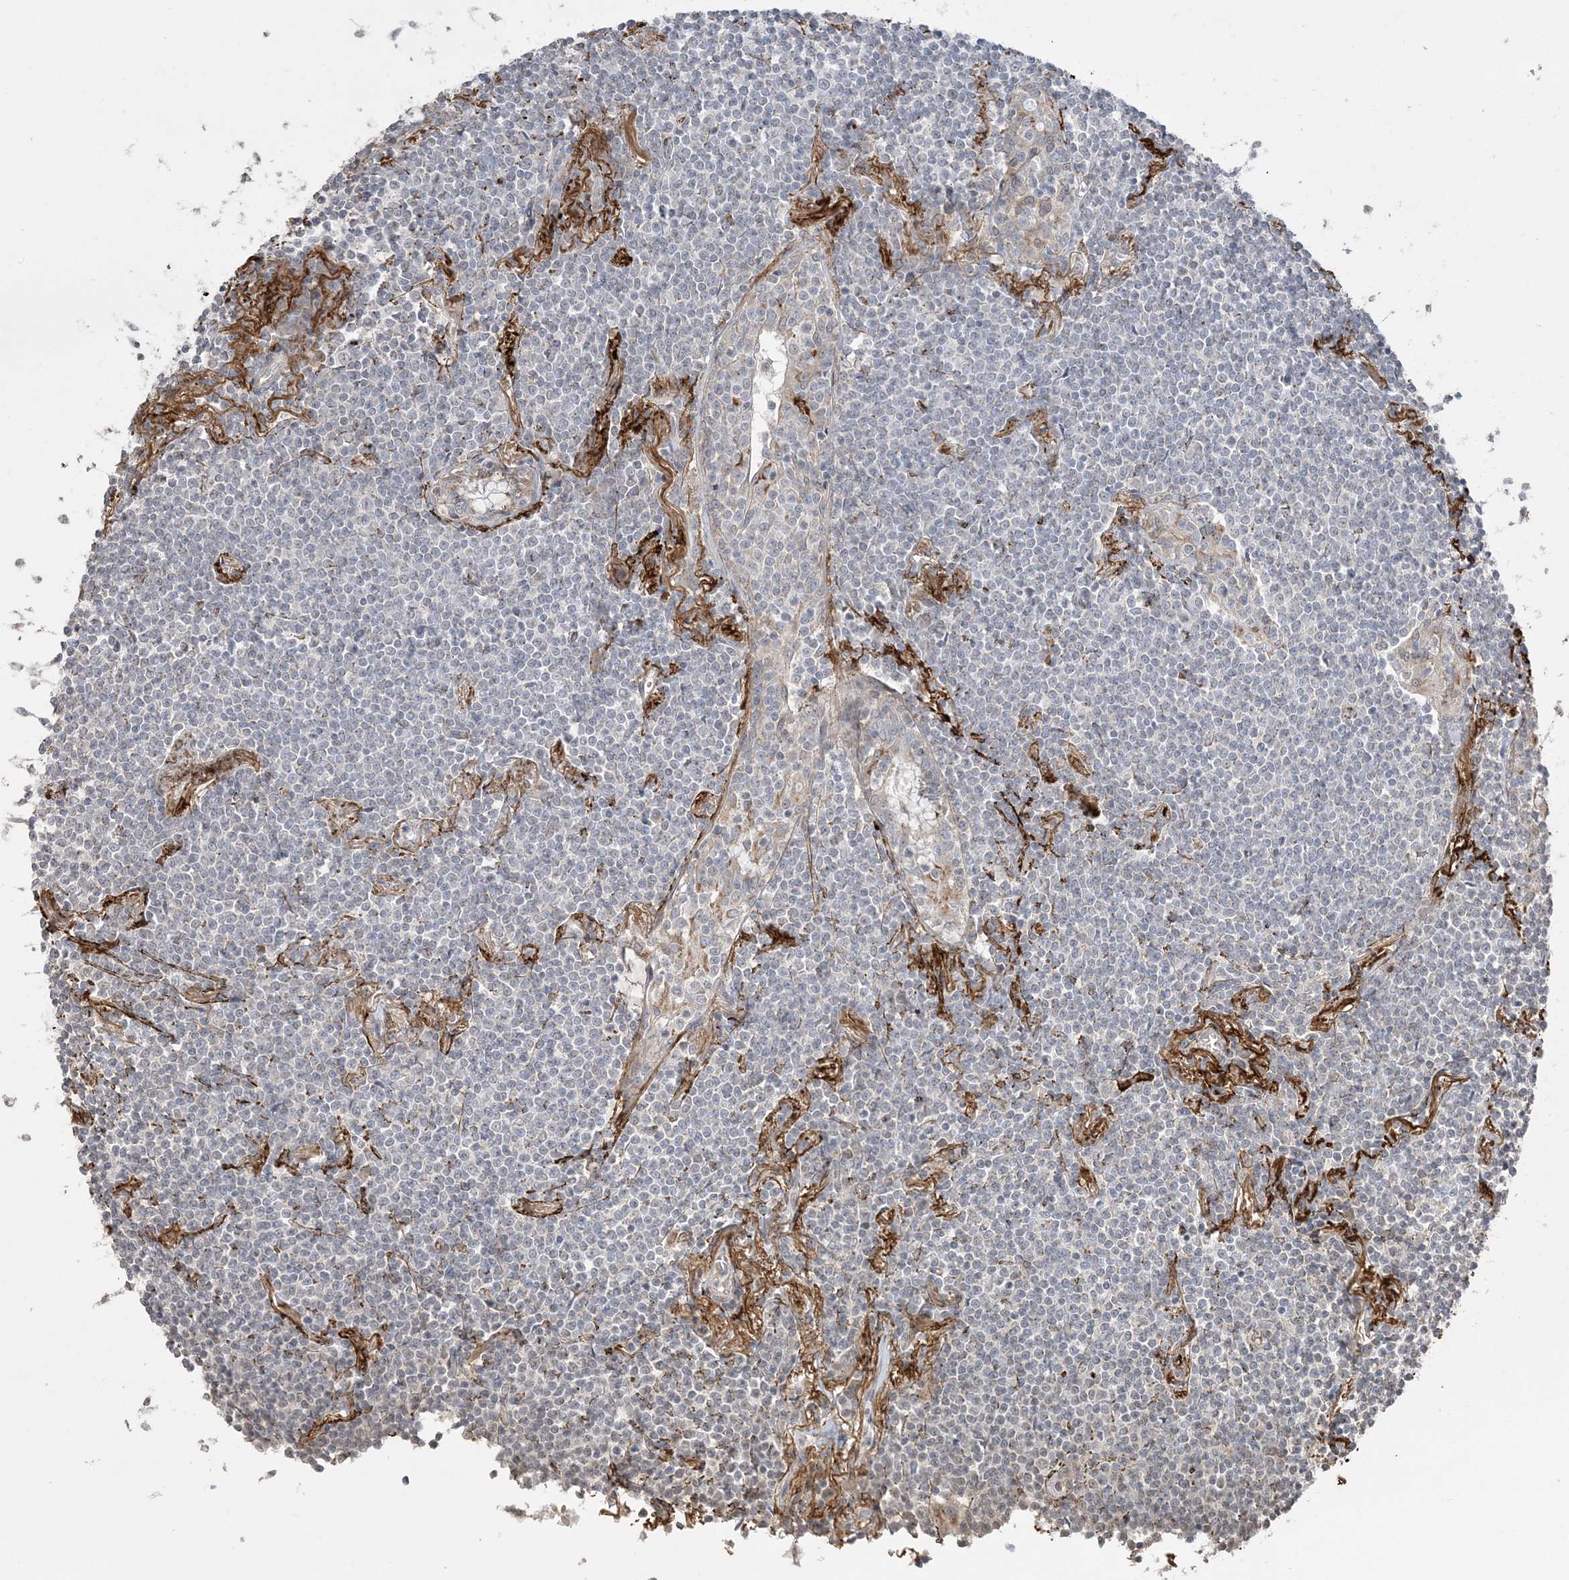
{"staining": {"intensity": "negative", "quantity": "none", "location": "none"}, "tissue": "lymphoma", "cell_type": "Tumor cells", "image_type": "cancer", "snomed": [{"axis": "morphology", "description": "Malignant lymphoma, non-Hodgkin's type, Low grade"}, {"axis": "topography", "description": "Lung"}], "caption": "The IHC image has no significant staining in tumor cells of lymphoma tissue.", "gene": "XRN1", "patient": {"sex": "female", "age": 71}}